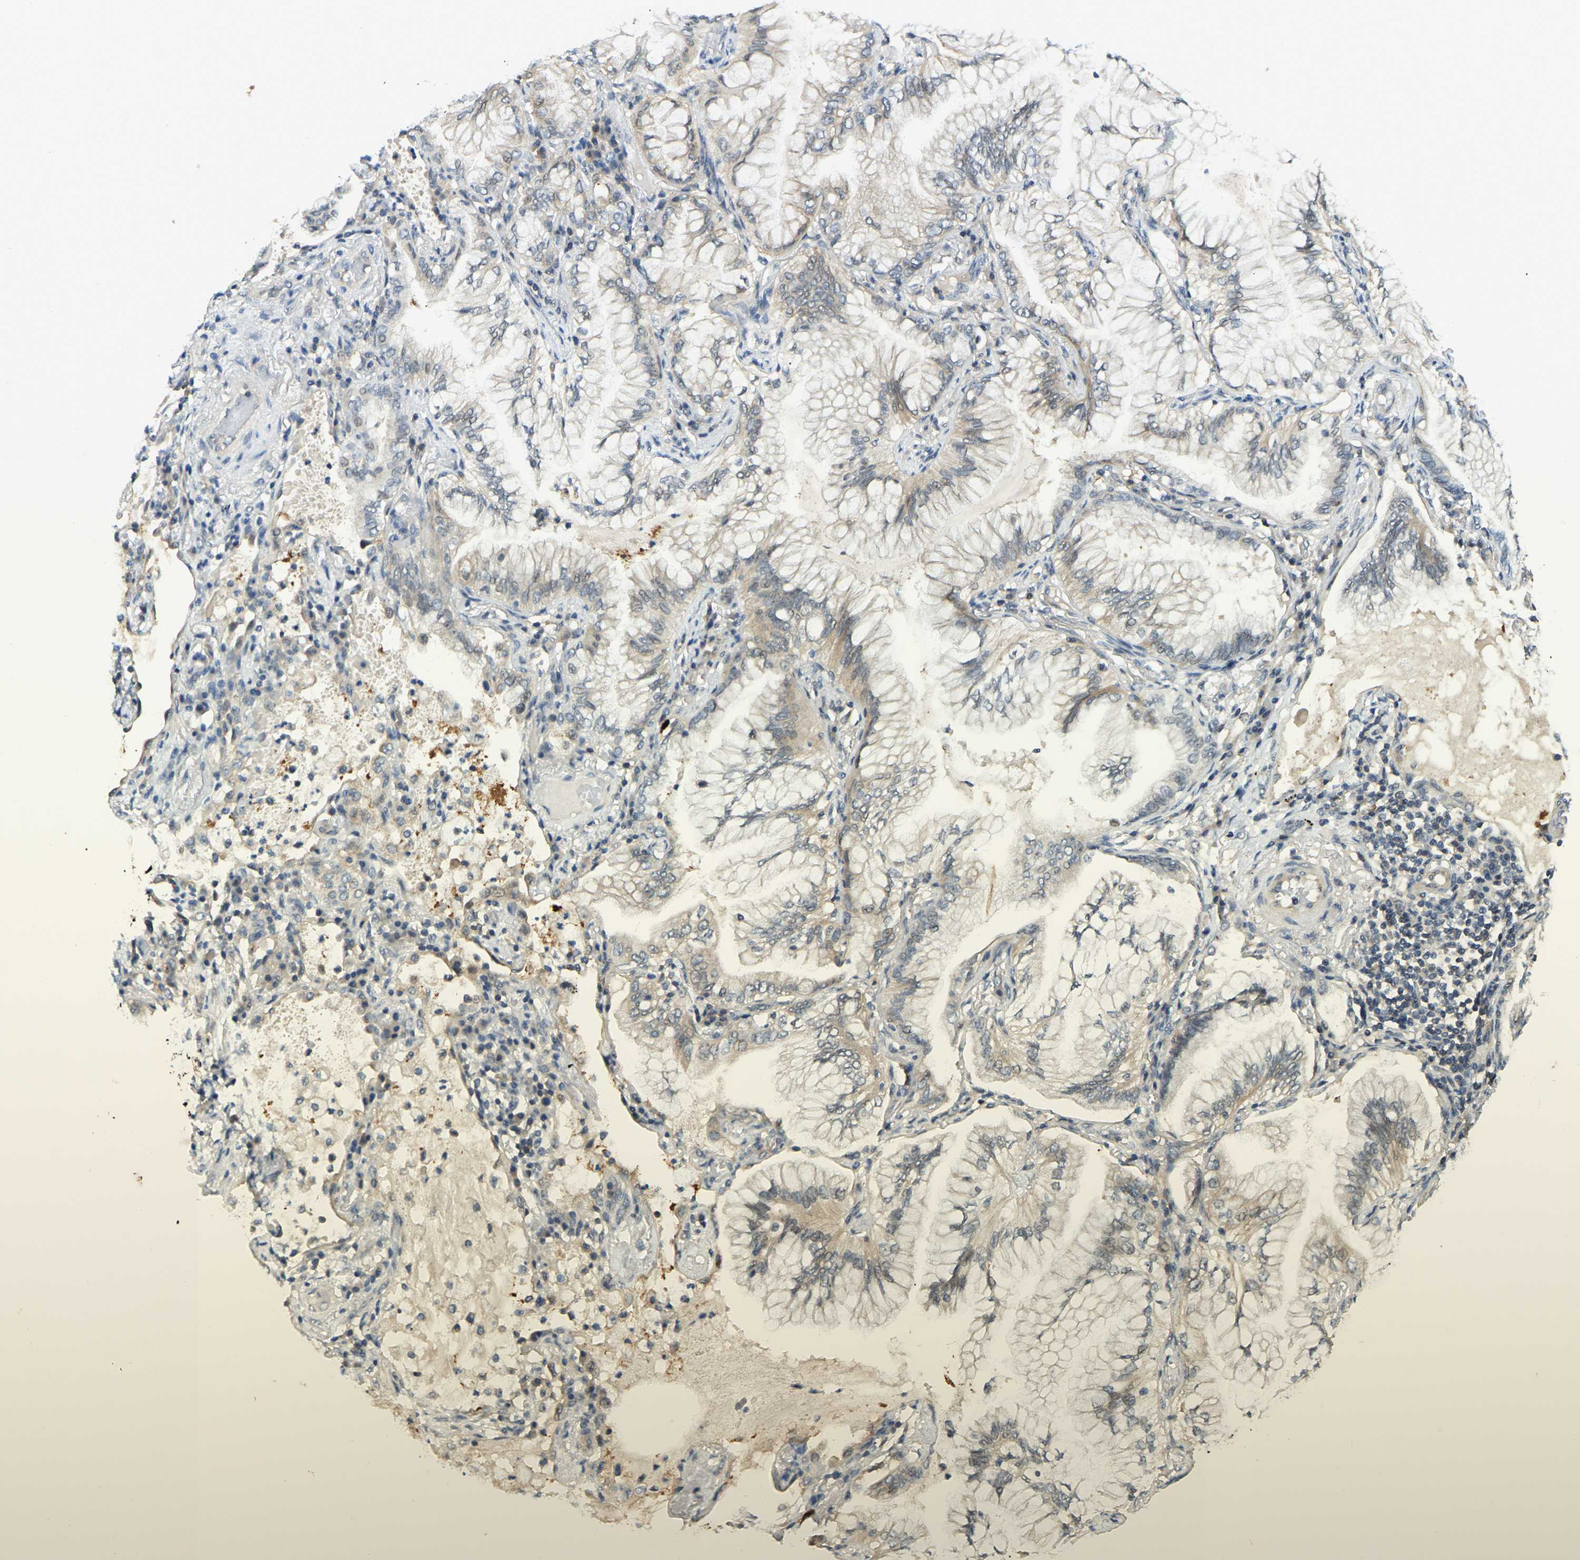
{"staining": {"intensity": "weak", "quantity": "<25%", "location": "cytoplasmic/membranous"}, "tissue": "lung cancer", "cell_type": "Tumor cells", "image_type": "cancer", "snomed": [{"axis": "morphology", "description": "Adenocarcinoma, NOS"}, {"axis": "topography", "description": "Lung"}], "caption": "There is no significant expression in tumor cells of lung adenocarcinoma.", "gene": "AHNAK", "patient": {"sex": "female", "age": 70}}